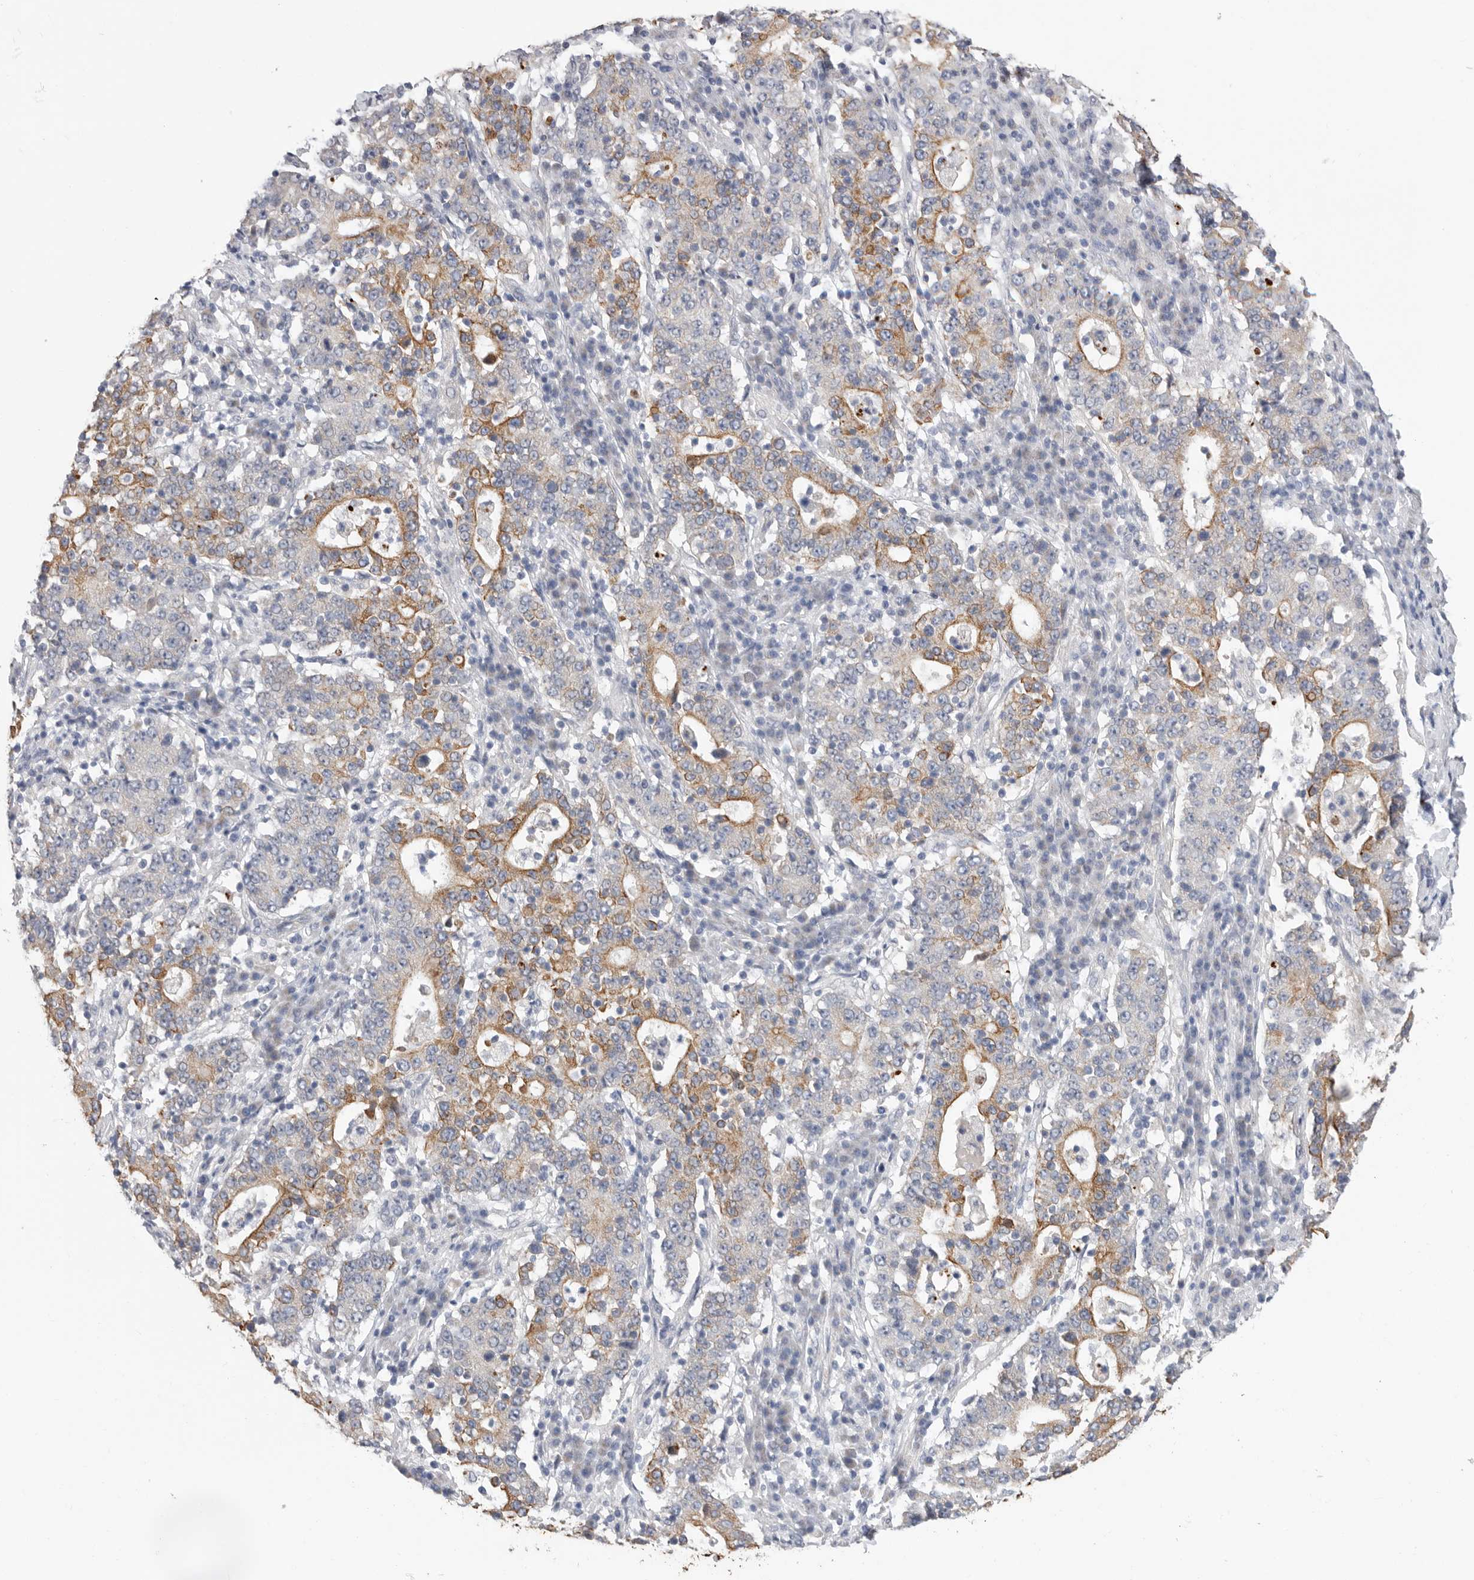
{"staining": {"intensity": "moderate", "quantity": "25%-75%", "location": "cytoplasmic/membranous"}, "tissue": "stomach cancer", "cell_type": "Tumor cells", "image_type": "cancer", "snomed": [{"axis": "morphology", "description": "Adenocarcinoma, NOS"}, {"axis": "topography", "description": "Stomach"}], "caption": "Human adenocarcinoma (stomach) stained with a protein marker demonstrates moderate staining in tumor cells.", "gene": "MTFR1L", "patient": {"sex": "male", "age": 59}}